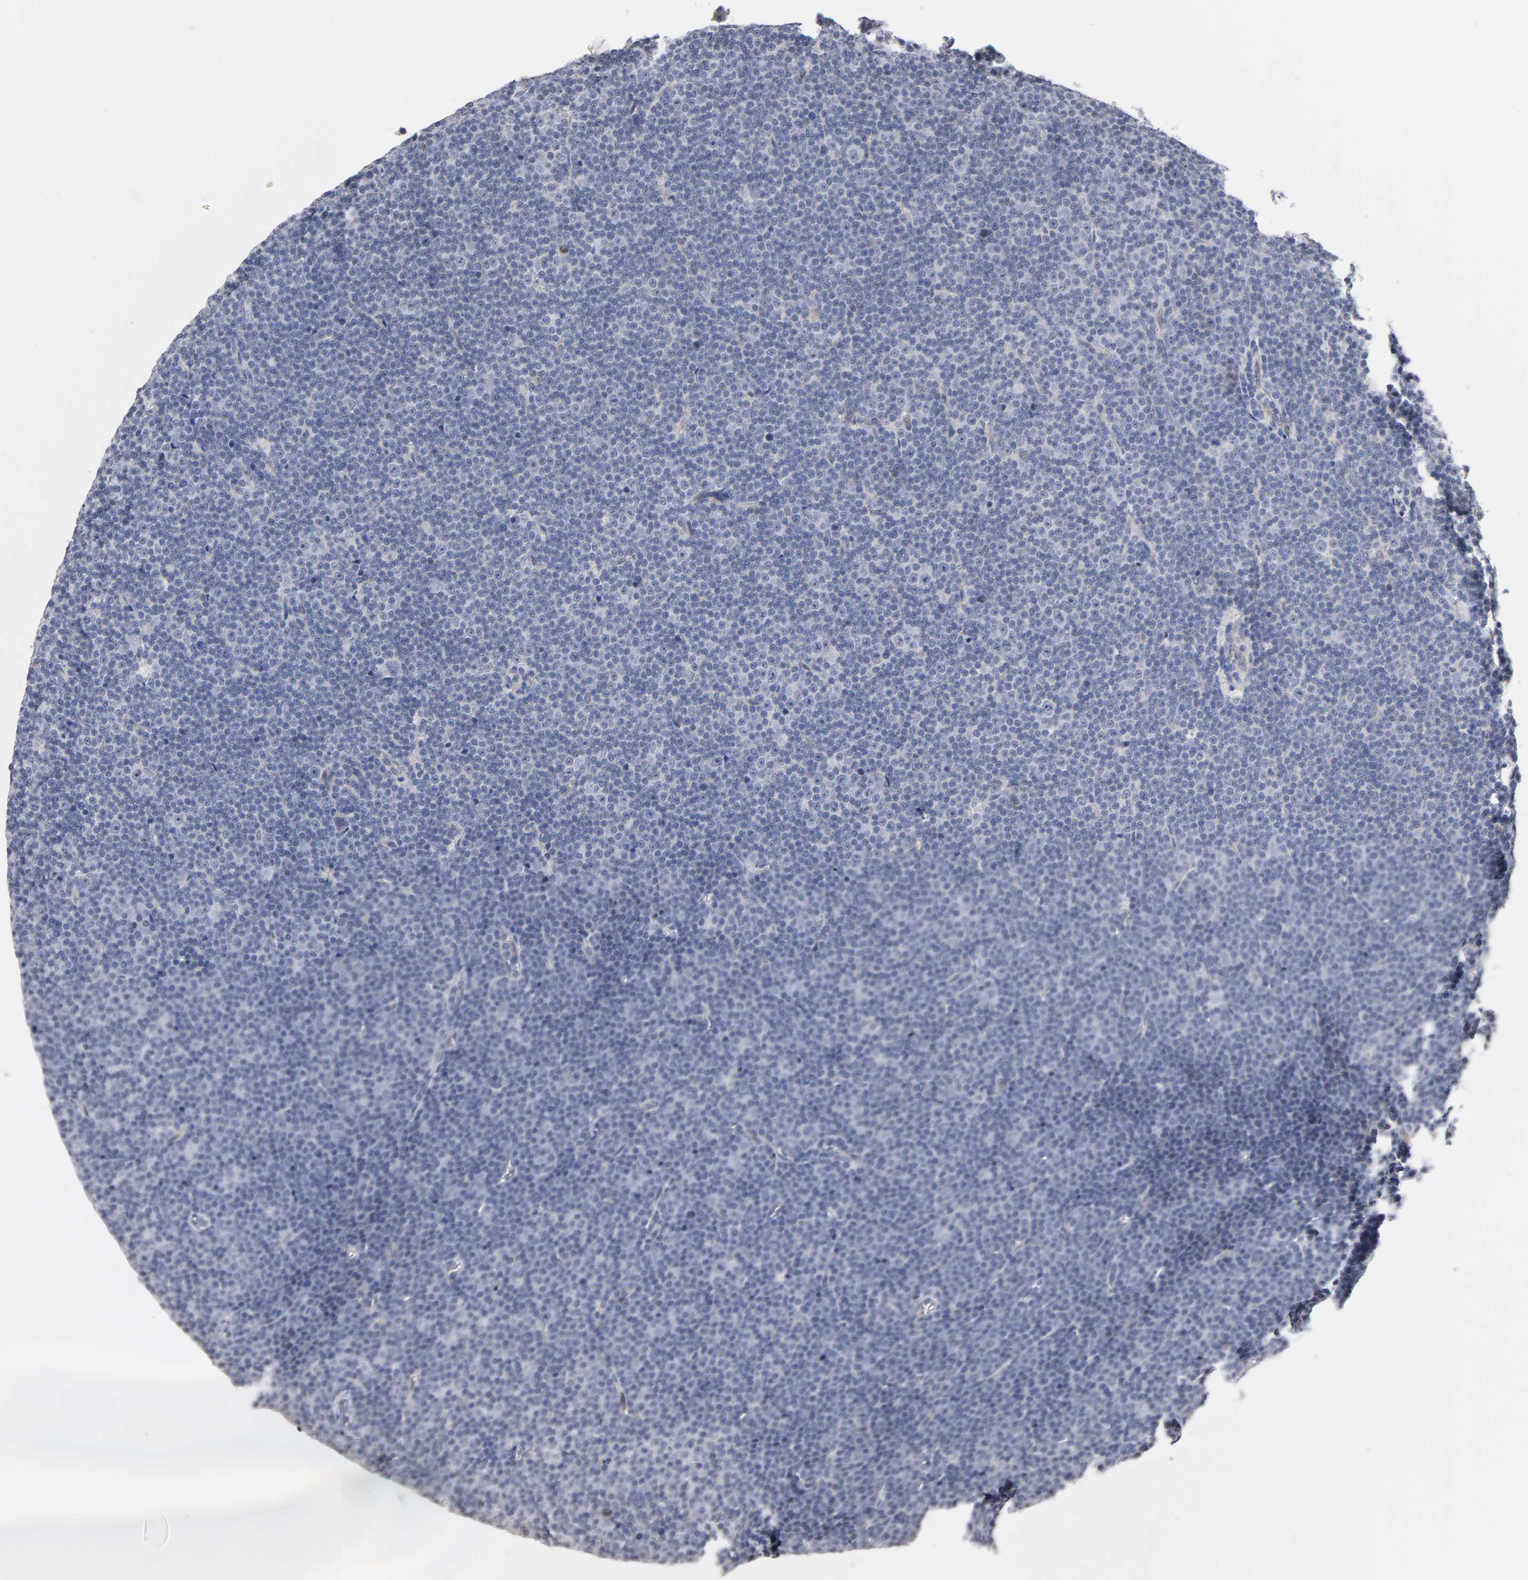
{"staining": {"intensity": "negative", "quantity": "none", "location": "none"}, "tissue": "lymphoma", "cell_type": "Tumor cells", "image_type": "cancer", "snomed": [{"axis": "morphology", "description": "Malignant lymphoma, non-Hodgkin's type, Low grade"}, {"axis": "topography", "description": "Lymph node"}], "caption": "IHC histopathology image of neoplastic tissue: lymphoma stained with DAB reveals no significant protein staining in tumor cells.", "gene": "HNF4A", "patient": {"sex": "female", "age": 67}}